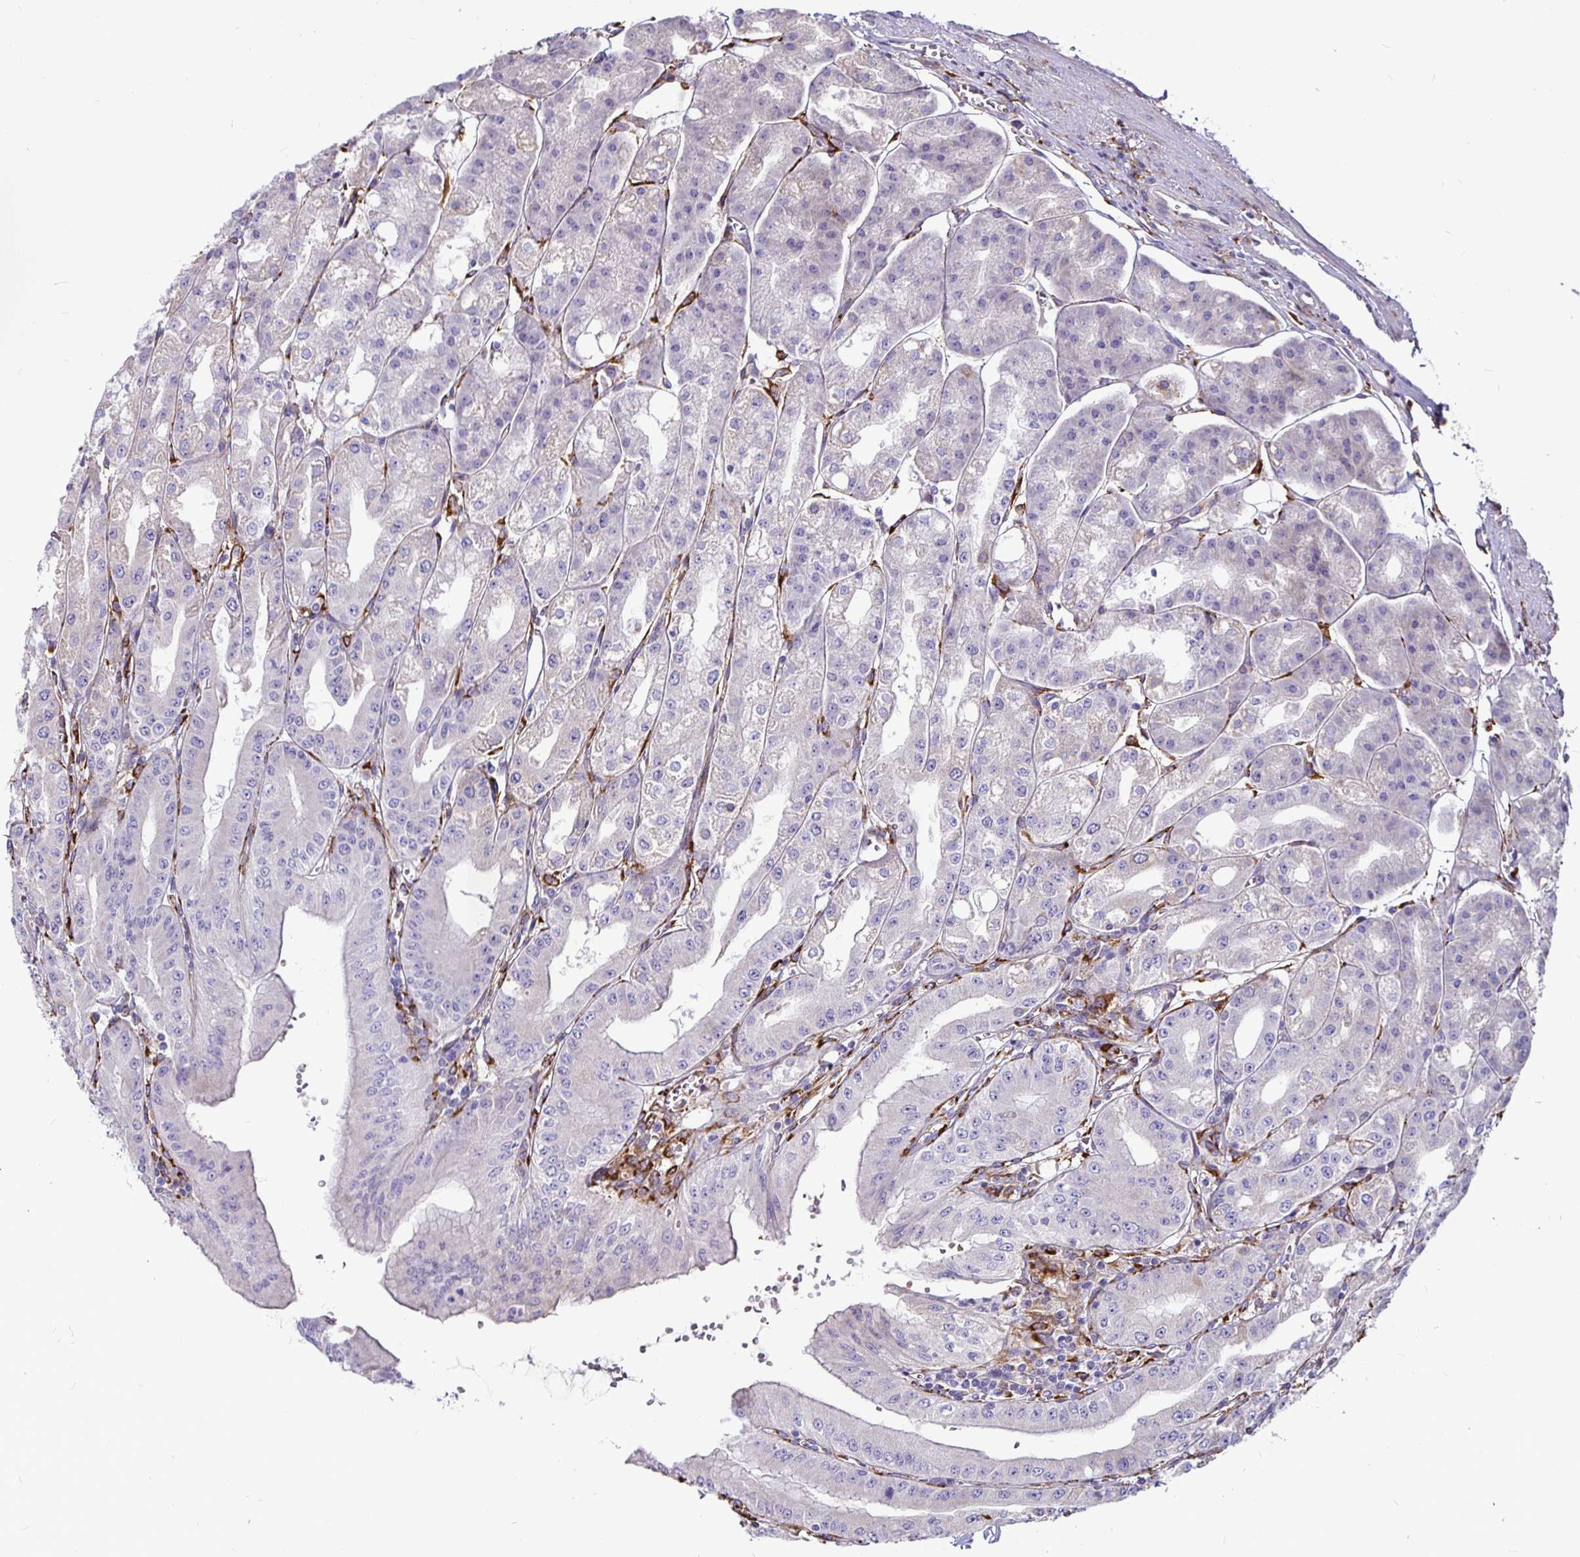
{"staining": {"intensity": "weak", "quantity": "<25%", "location": "cytoplasmic/membranous"}, "tissue": "stomach", "cell_type": "Glandular cells", "image_type": "normal", "snomed": [{"axis": "morphology", "description": "Normal tissue, NOS"}, {"axis": "topography", "description": "Stomach, lower"}], "caption": "Immunohistochemistry of unremarkable stomach displays no staining in glandular cells.", "gene": "P4HA2", "patient": {"sex": "male", "age": 71}}